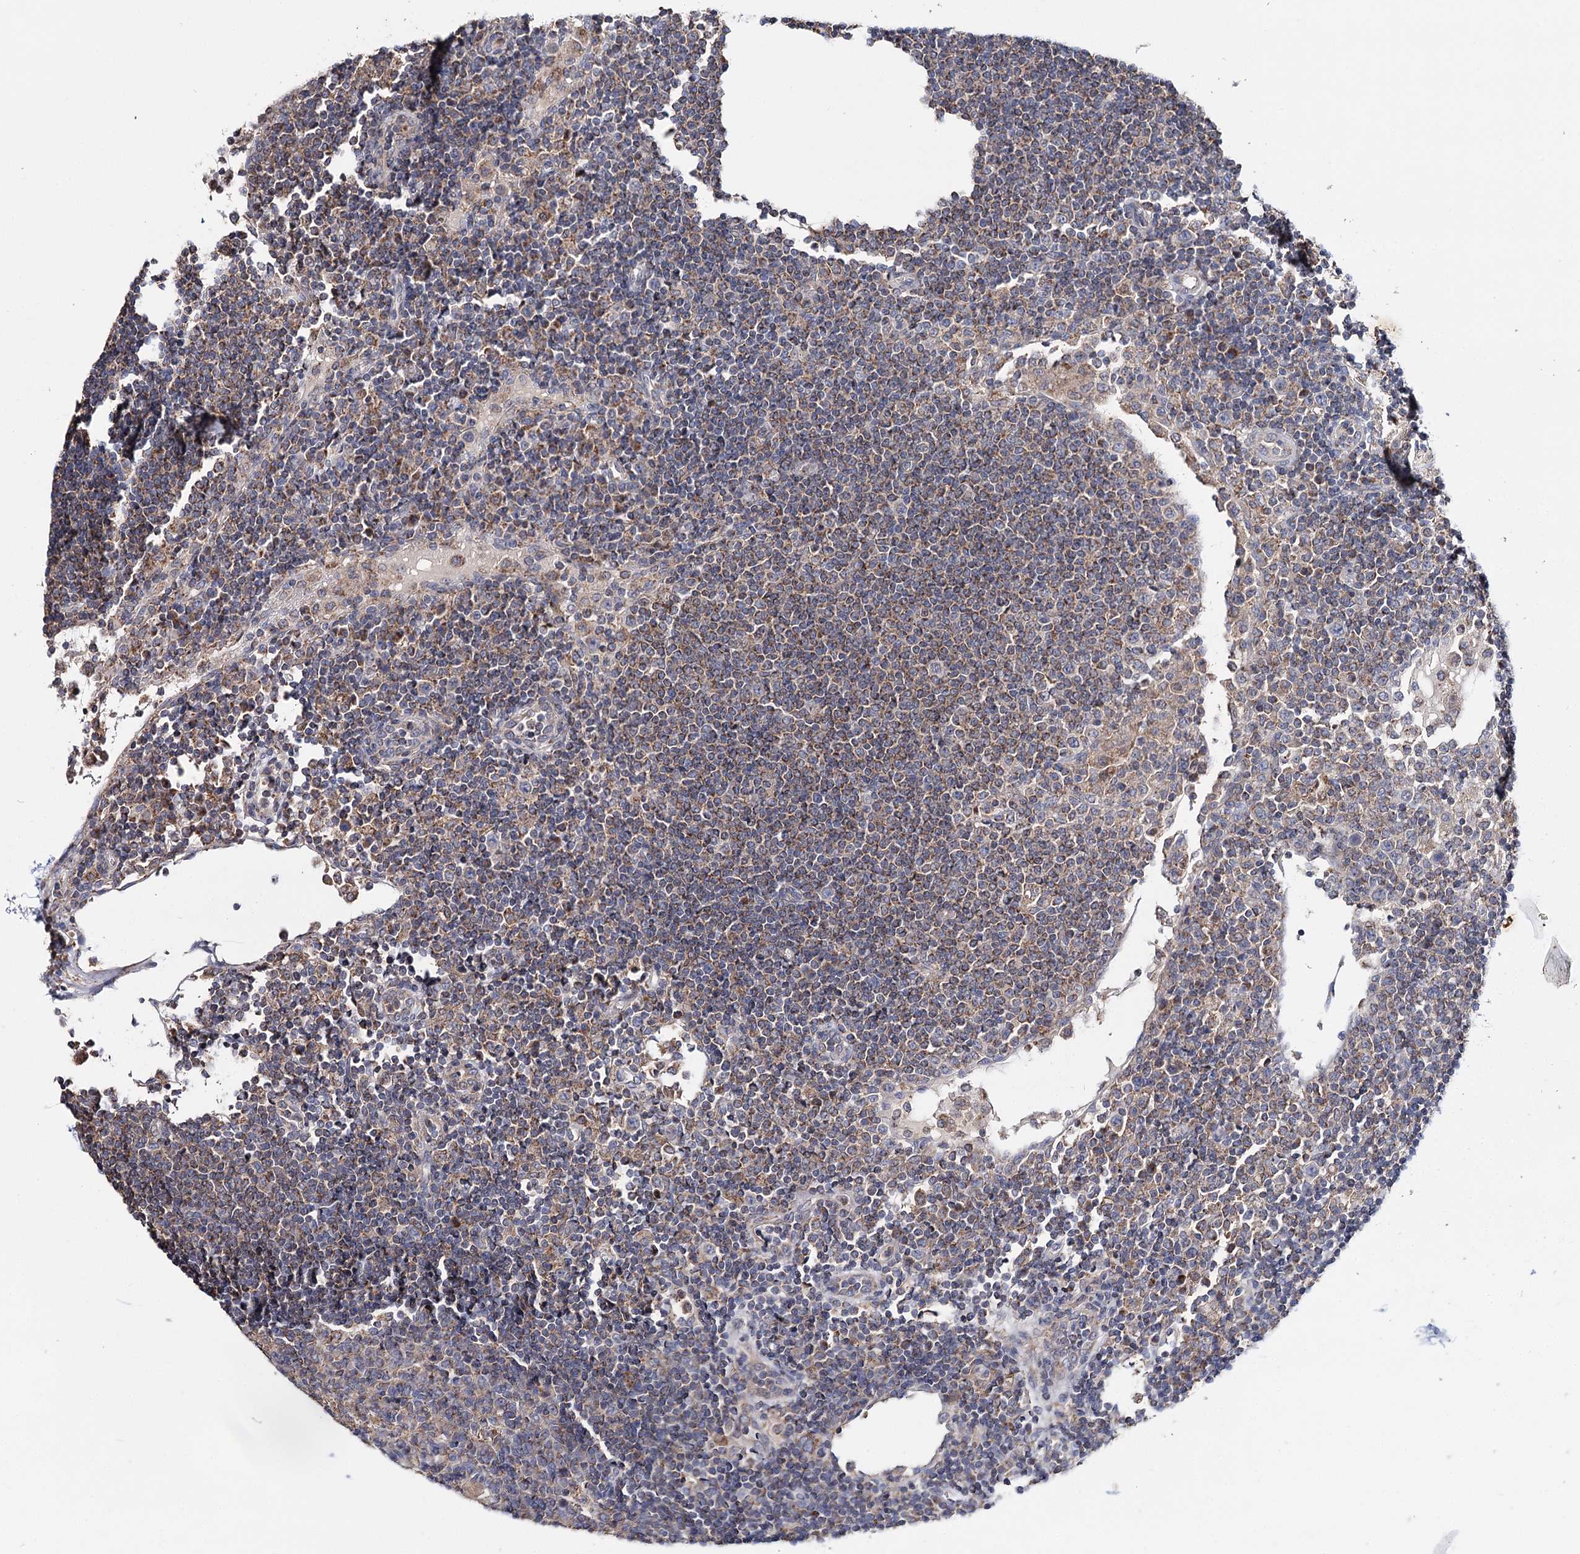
{"staining": {"intensity": "weak", "quantity": "25%-75%", "location": "cytoplasmic/membranous"}, "tissue": "lymph node", "cell_type": "Germinal center cells", "image_type": "normal", "snomed": [{"axis": "morphology", "description": "Normal tissue, NOS"}, {"axis": "topography", "description": "Lymph node"}], "caption": "There is low levels of weak cytoplasmic/membranous staining in germinal center cells of normal lymph node, as demonstrated by immunohistochemical staining (brown color).", "gene": "CFAP46", "patient": {"sex": "female", "age": 53}}